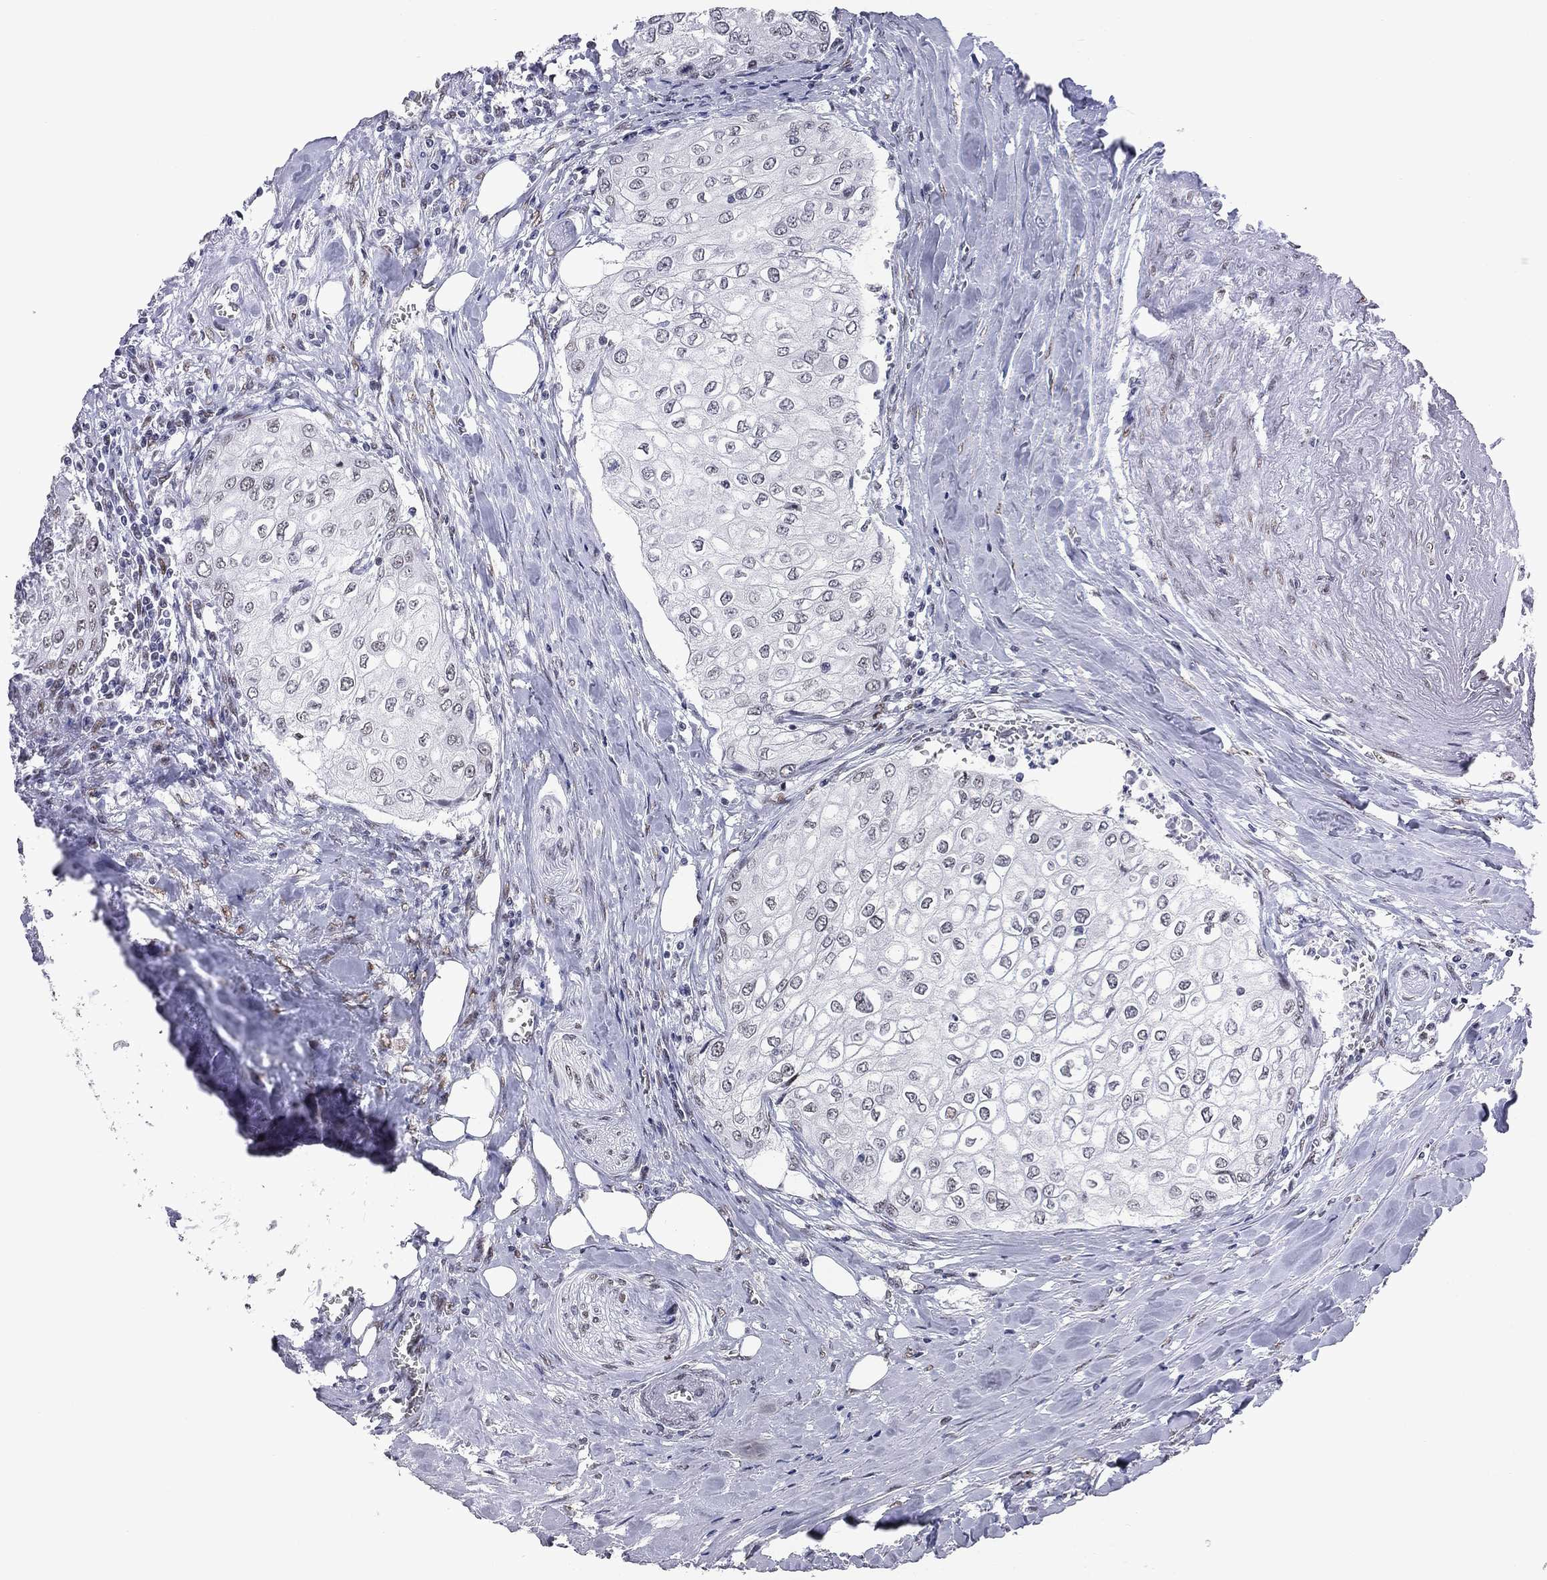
{"staining": {"intensity": "negative", "quantity": "none", "location": "none"}, "tissue": "urothelial cancer", "cell_type": "Tumor cells", "image_type": "cancer", "snomed": [{"axis": "morphology", "description": "Urothelial carcinoma, High grade"}, {"axis": "topography", "description": "Urinary bladder"}], "caption": "Image shows no protein expression in tumor cells of urothelial cancer tissue. (DAB (3,3'-diaminobenzidine) immunohistochemistry visualized using brightfield microscopy, high magnification).", "gene": "ZBTB47", "patient": {"sex": "male", "age": 62}}